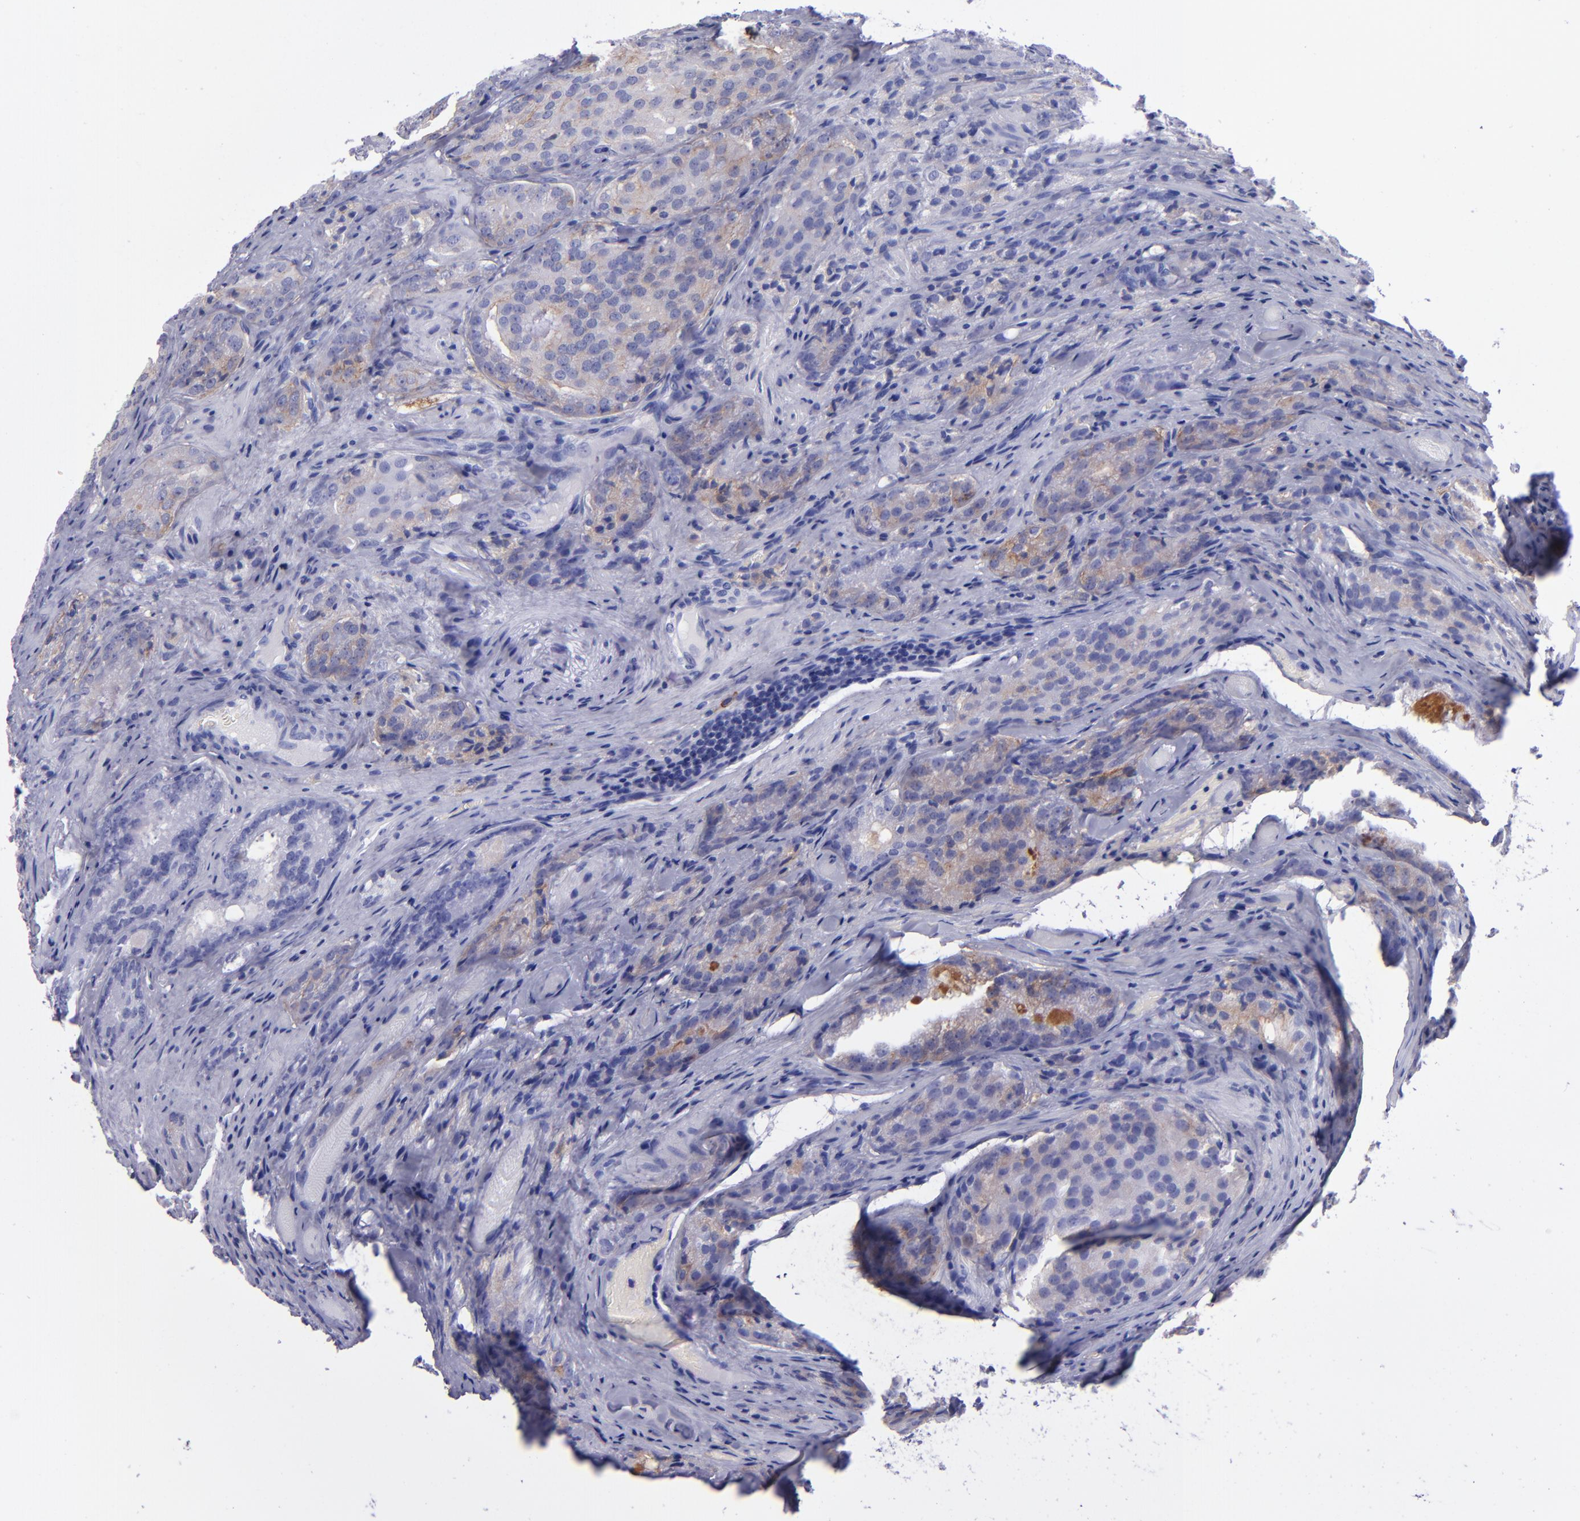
{"staining": {"intensity": "negative", "quantity": "none", "location": "none"}, "tissue": "prostate cancer", "cell_type": "Tumor cells", "image_type": "cancer", "snomed": [{"axis": "morphology", "description": "Adenocarcinoma, Medium grade"}, {"axis": "topography", "description": "Prostate"}], "caption": "Immunohistochemistry (IHC) photomicrograph of human prostate cancer (medium-grade adenocarcinoma) stained for a protein (brown), which demonstrates no positivity in tumor cells.", "gene": "CD38", "patient": {"sex": "male", "age": 60}}